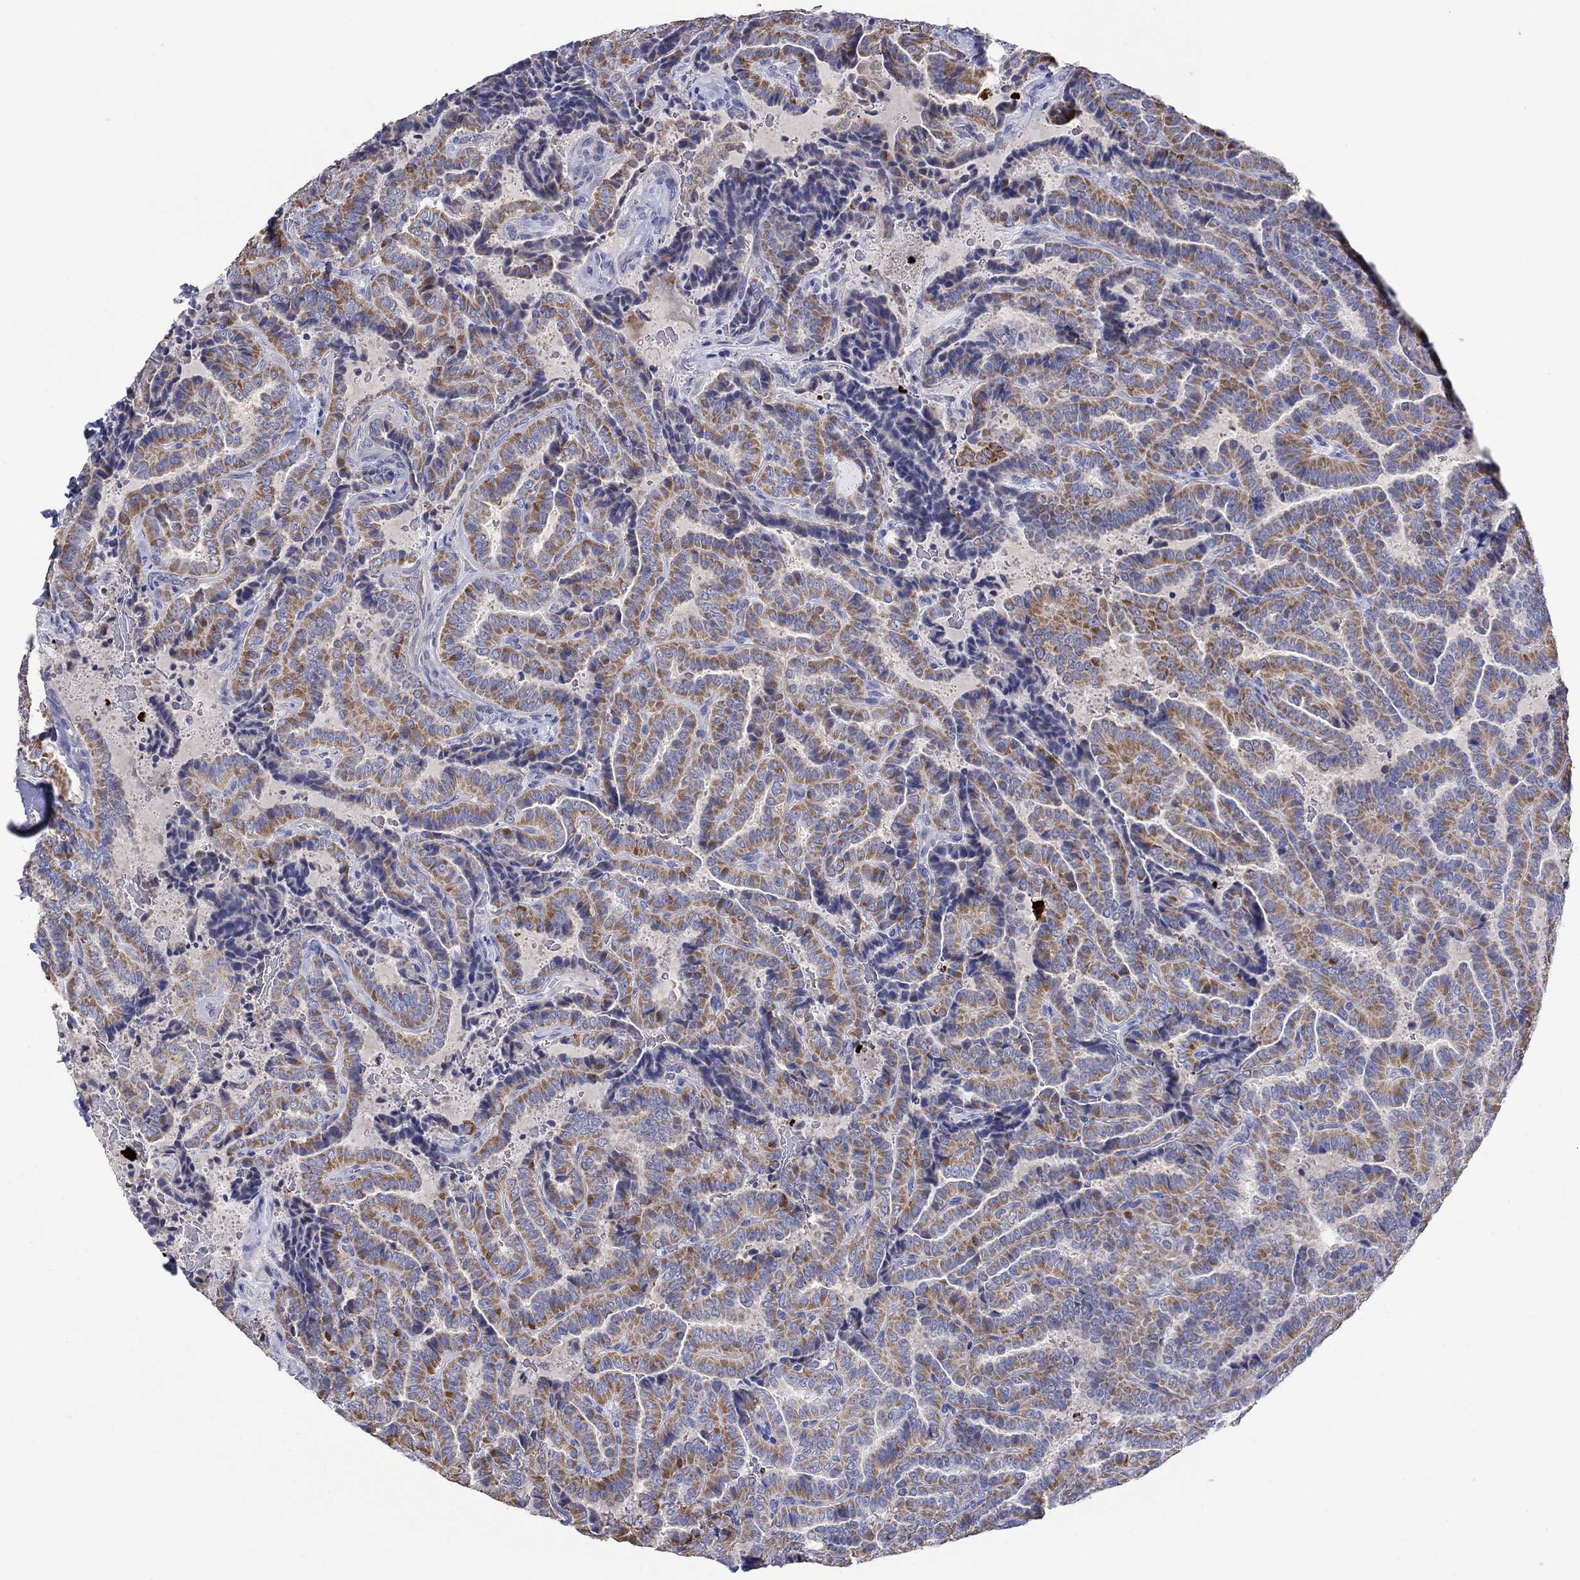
{"staining": {"intensity": "moderate", "quantity": ">75%", "location": "cytoplasmic/membranous"}, "tissue": "thyroid cancer", "cell_type": "Tumor cells", "image_type": "cancer", "snomed": [{"axis": "morphology", "description": "Papillary adenocarcinoma, NOS"}, {"axis": "topography", "description": "Thyroid gland"}], "caption": "Immunohistochemistry (DAB) staining of human papillary adenocarcinoma (thyroid) exhibits moderate cytoplasmic/membranous protein expression in approximately >75% of tumor cells.", "gene": "CLVS1", "patient": {"sex": "female", "age": 39}}